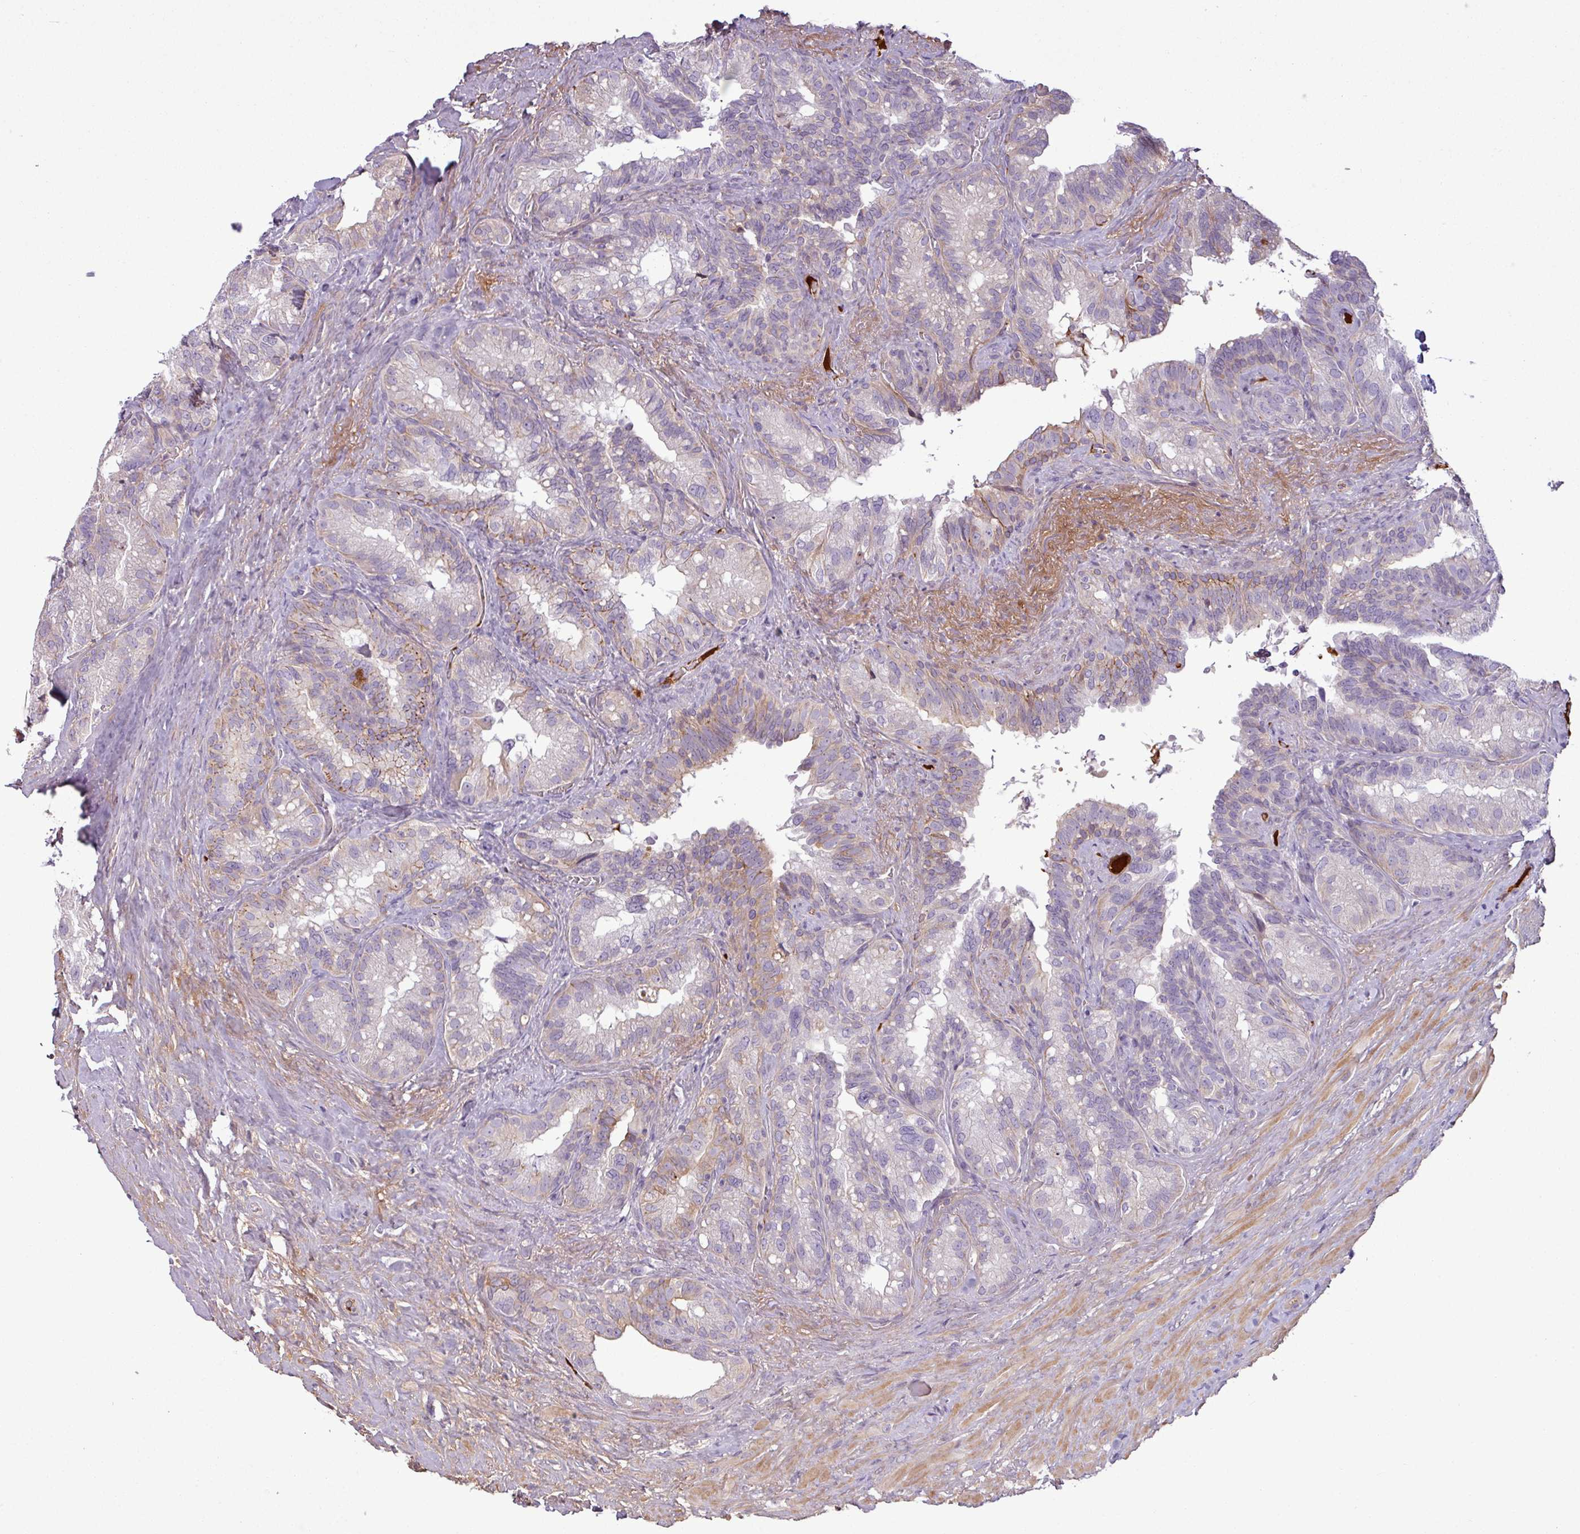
{"staining": {"intensity": "moderate", "quantity": "<25%", "location": "cytoplasmic/membranous"}, "tissue": "seminal vesicle", "cell_type": "Glandular cells", "image_type": "normal", "snomed": [{"axis": "morphology", "description": "Normal tissue, NOS"}, {"axis": "topography", "description": "Seminal veicle"}], "caption": "Protein staining demonstrates moderate cytoplasmic/membranous expression in about <25% of glandular cells in normal seminal vesicle. (DAB = brown stain, brightfield microscopy at high magnification).", "gene": "C4A", "patient": {"sex": "male", "age": 60}}